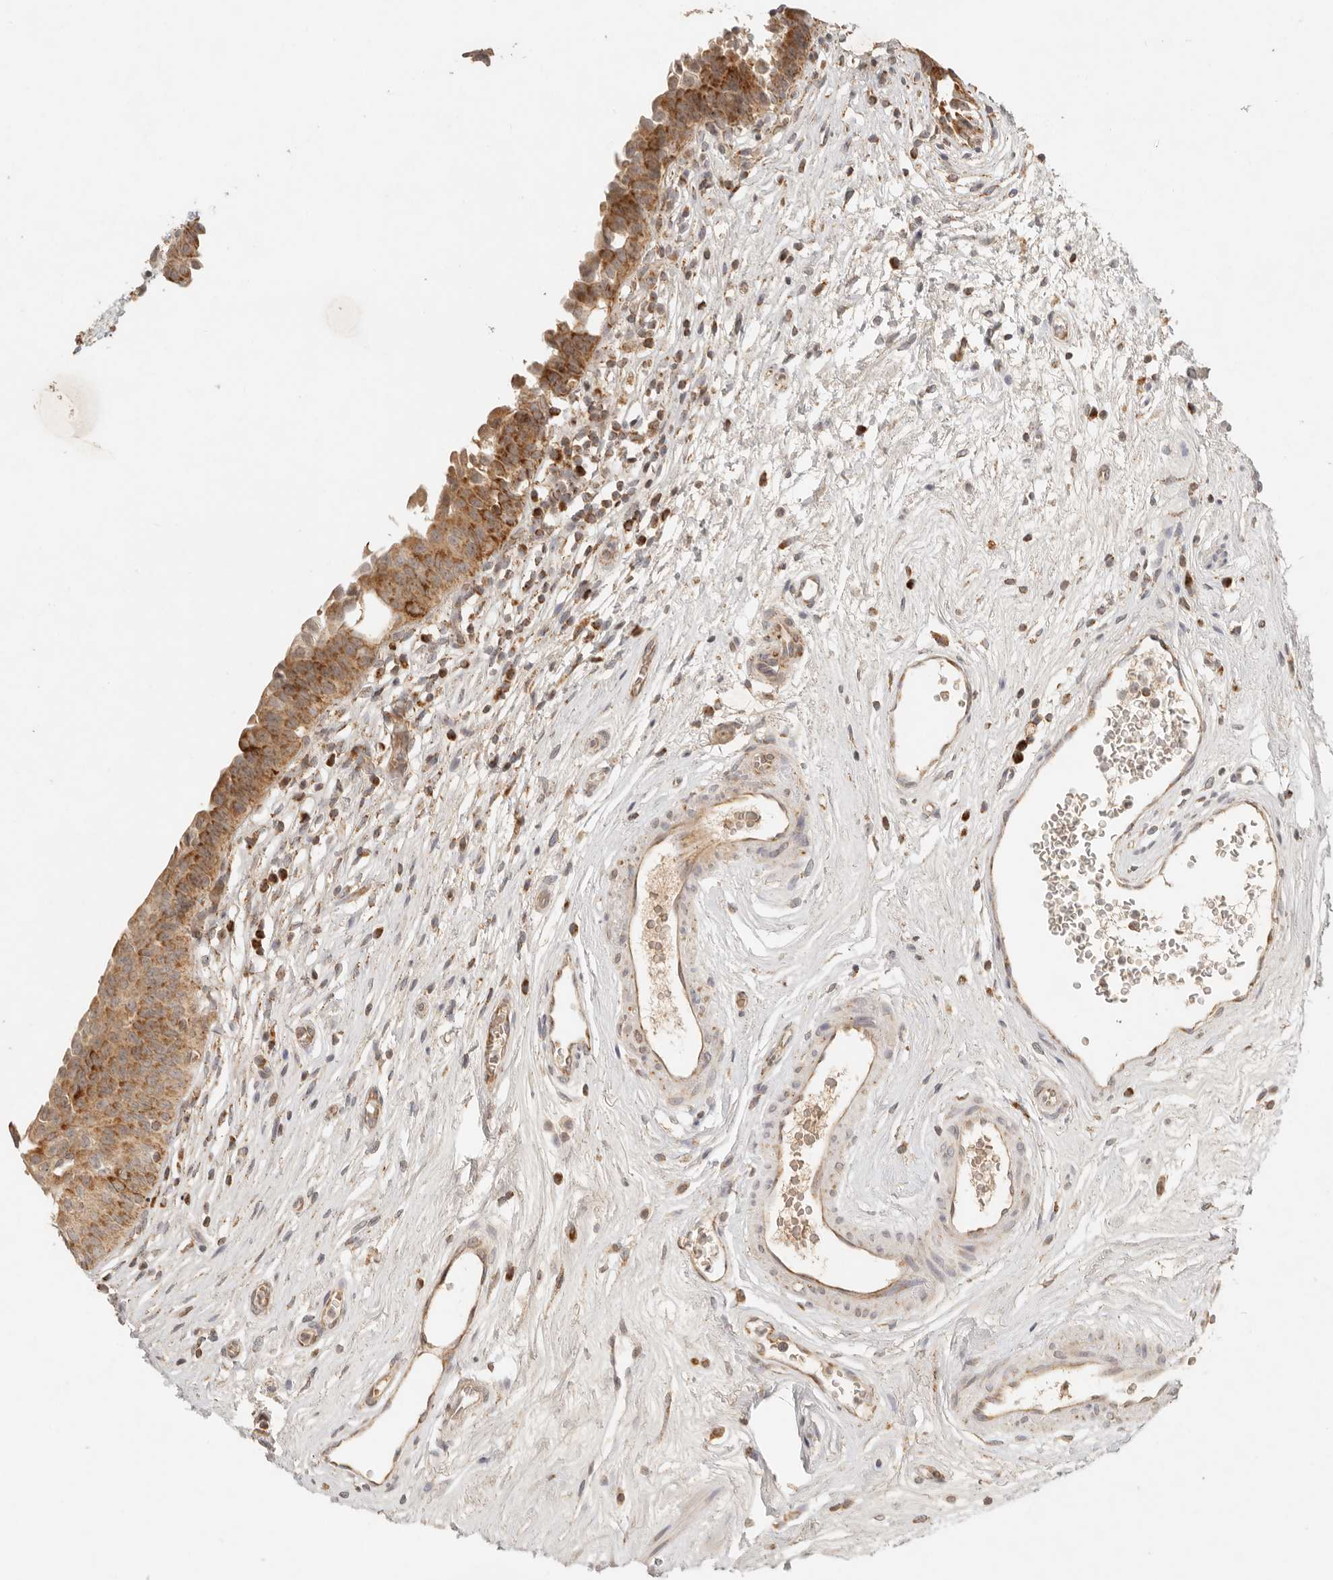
{"staining": {"intensity": "moderate", "quantity": ">75%", "location": "cytoplasmic/membranous"}, "tissue": "urinary bladder", "cell_type": "Urothelial cells", "image_type": "normal", "snomed": [{"axis": "morphology", "description": "Normal tissue, NOS"}, {"axis": "topography", "description": "Urinary bladder"}], "caption": "IHC of unremarkable human urinary bladder displays medium levels of moderate cytoplasmic/membranous expression in about >75% of urothelial cells. The staining was performed using DAB (3,3'-diaminobenzidine) to visualize the protein expression in brown, while the nuclei were stained in blue with hematoxylin (Magnification: 20x).", "gene": "MRPL55", "patient": {"sex": "male", "age": 83}}